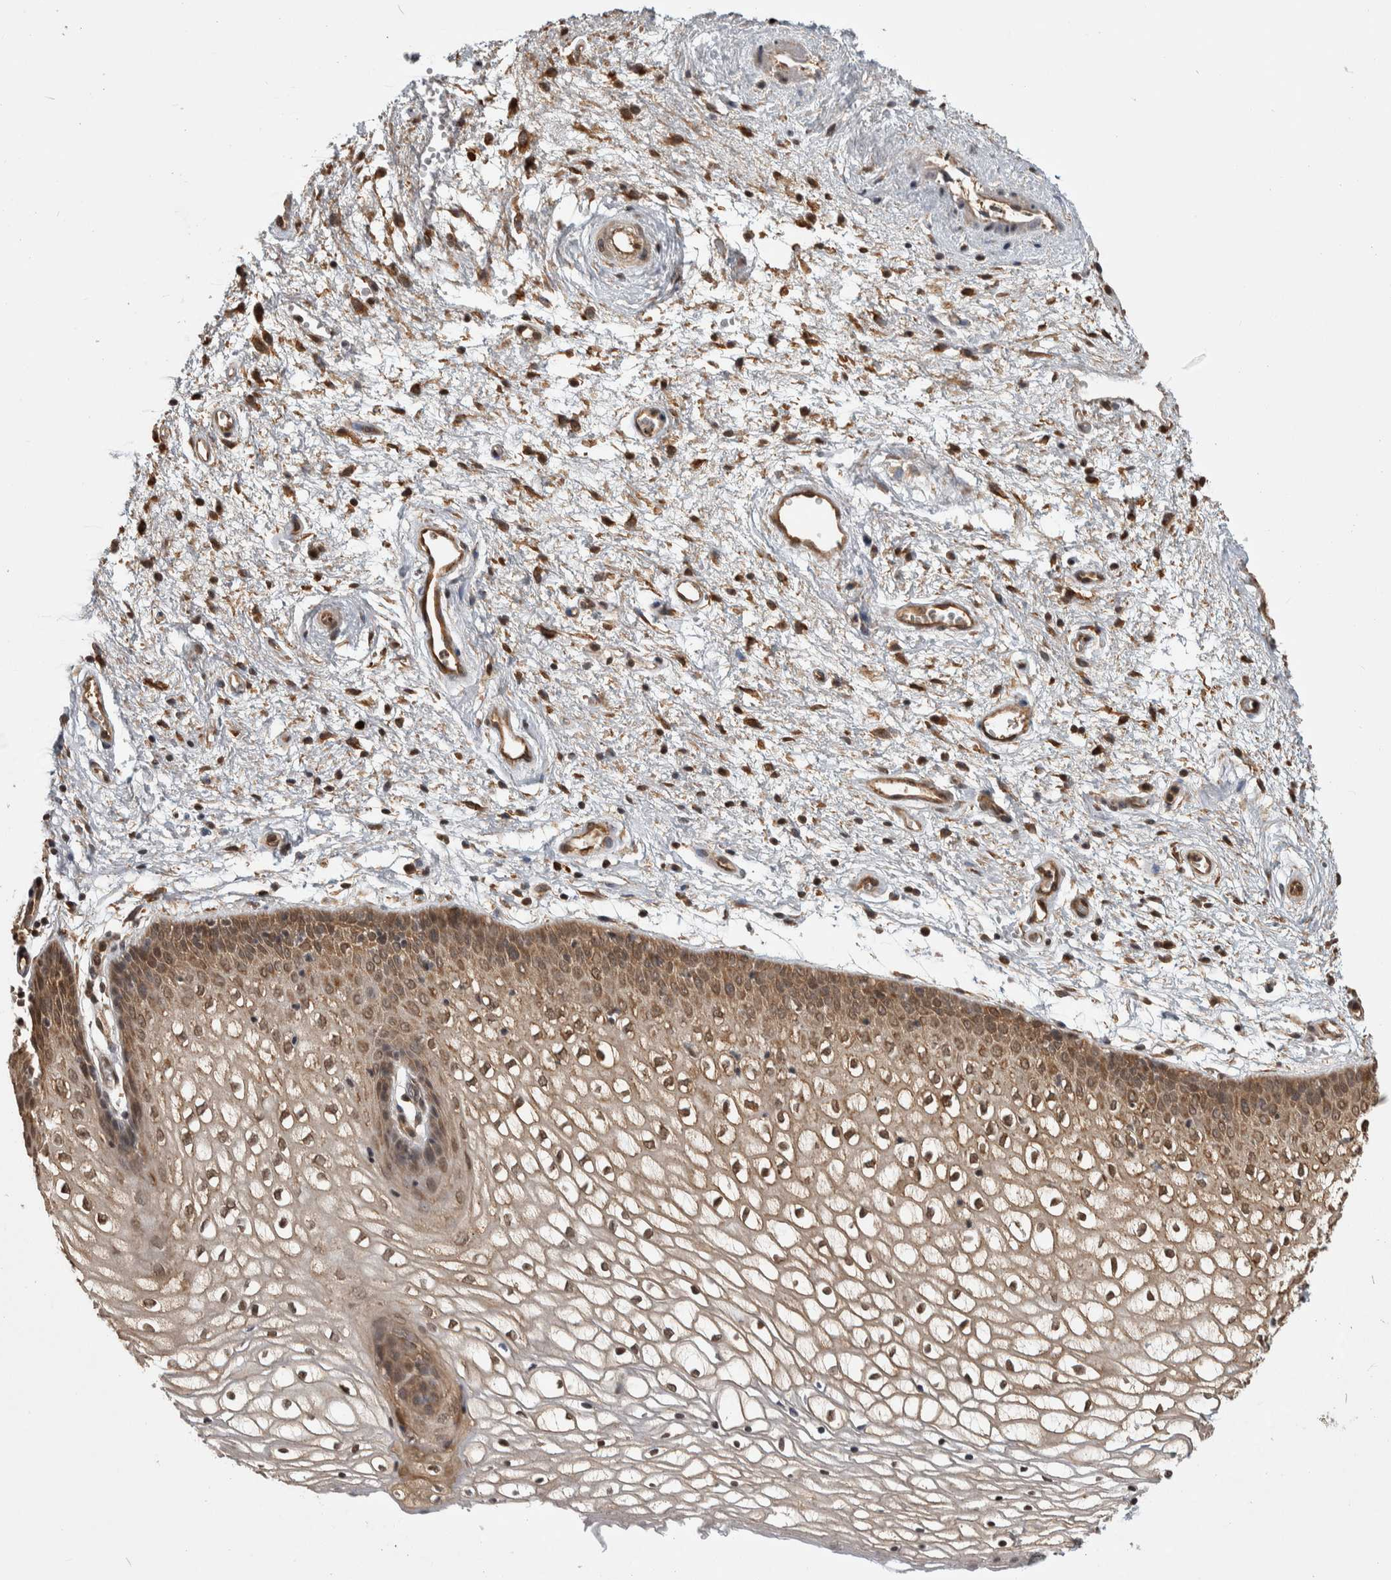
{"staining": {"intensity": "moderate", "quantity": ">75%", "location": "cytoplasmic/membranous,nuclear"}, "tissue": "vagina", "cell_type": "Squamous epithelial cells", "image_type": "normal", "snomed": [{"axis": "morphology", "description": "Normal tissue, NOS"}, {"axis": "topography", "description": "Vagina"}], "caption": "Immunohistochemical staining of normal human vagina displays >75% levels of moderate cytoplasmic/membranous,nuclear protein staining in approximately >75% of squamous epithelial cells.", "gene": "ZNF592", "patient": {"sex": "female", "age": 34}}